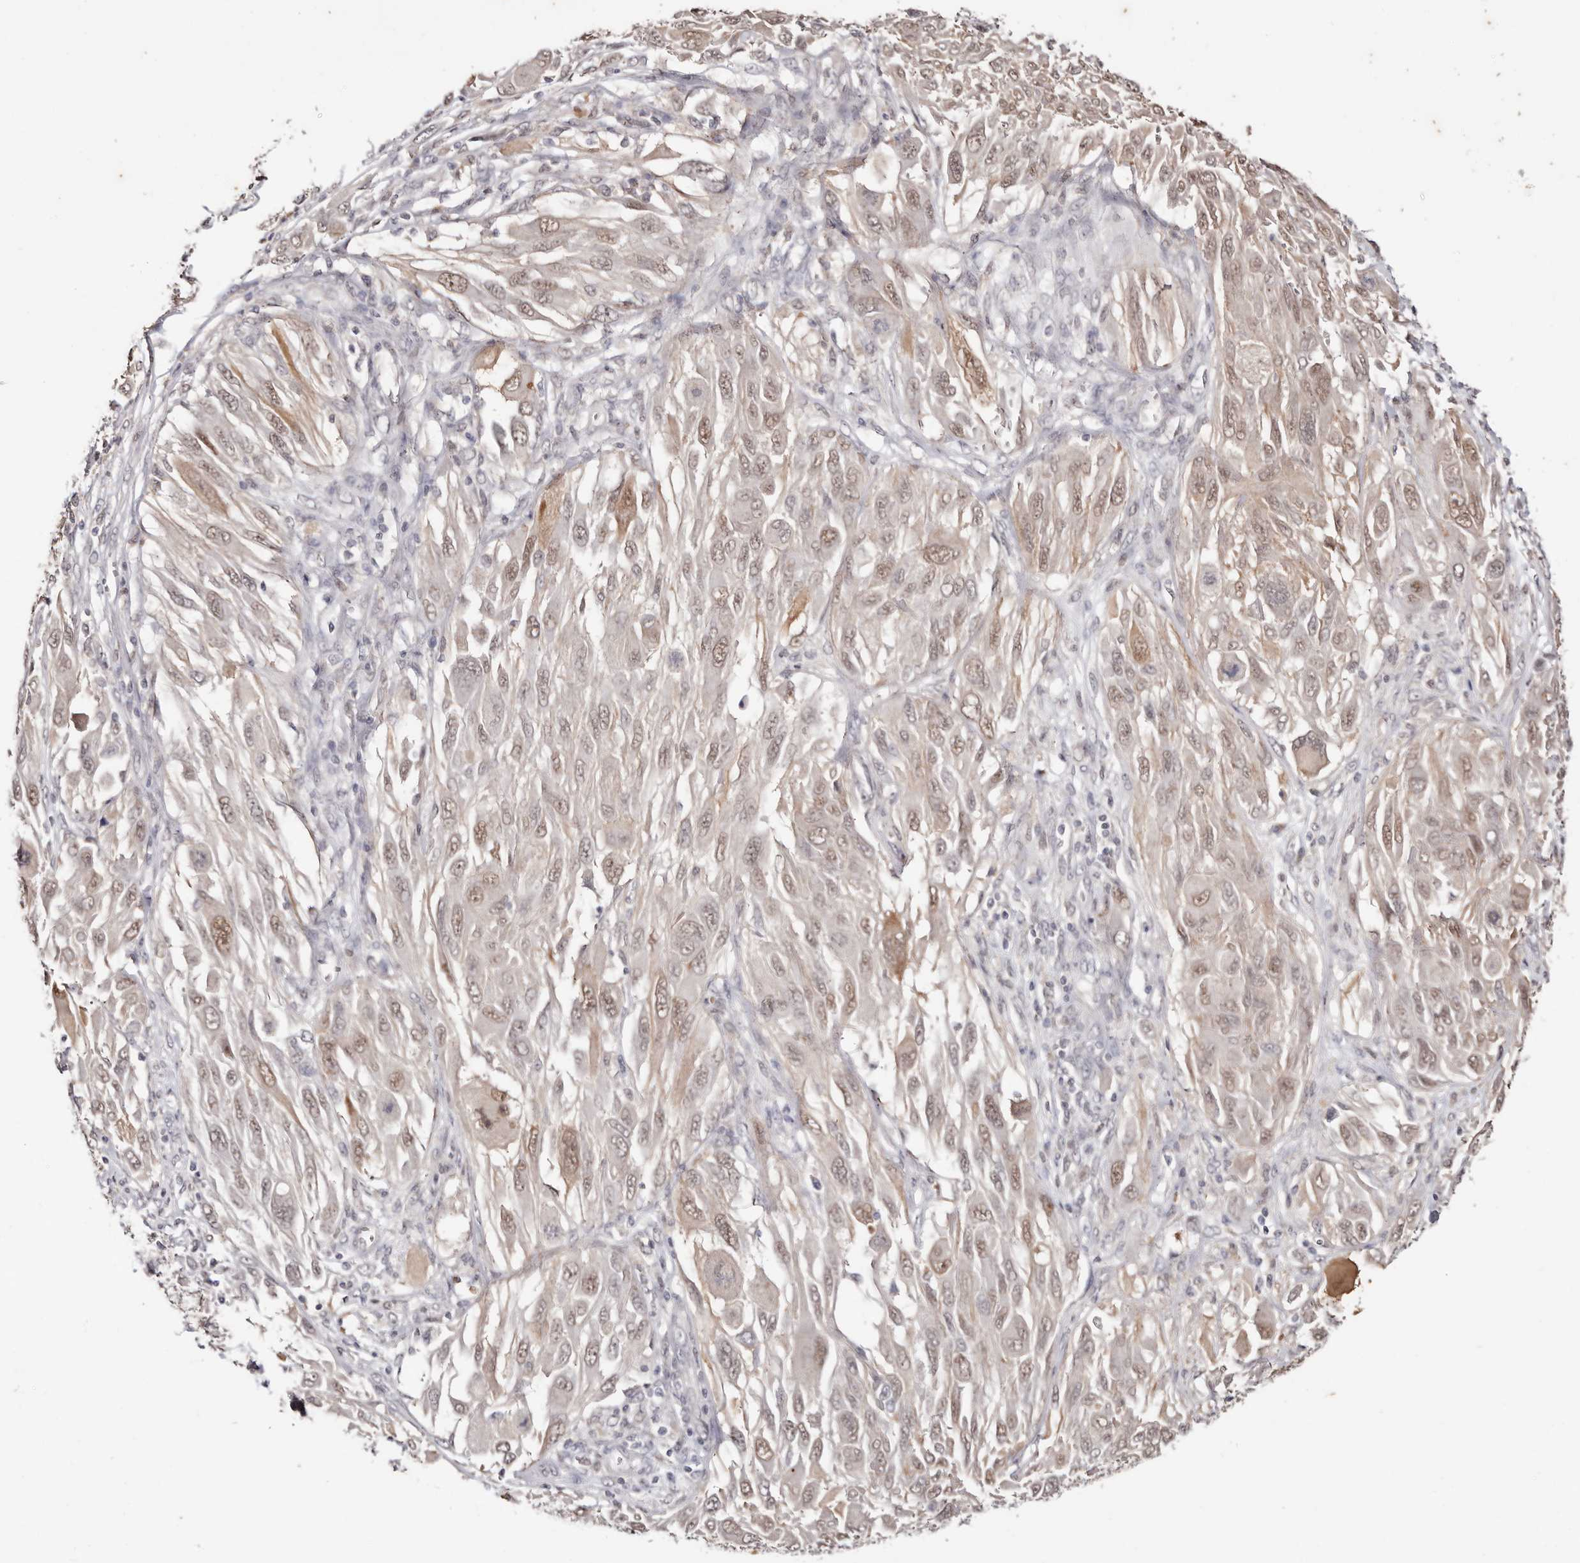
{"staining": {"intensity": "weak", "quantity": ">75%", "location": "cytoplasmic/membranous,nuclear"}, "tissue": "melanoma", "cell_type": "Tumor cells", "image_type": "cancer", "snomed": [{"axis": "morphology", "description": "Malignant melanoma, NOS"}, {"axis": "topography", "description": "Skin"}], "caption": "Tumor cells demonstrate low levels of weak cytoplasmic/membranous and nuclear staining in about >75% of cells in human melanoma. (IHC, brightfield microscopy, high magnification).", "gene": "TYW3", "patient": {"sex": "female", "age": 91}}